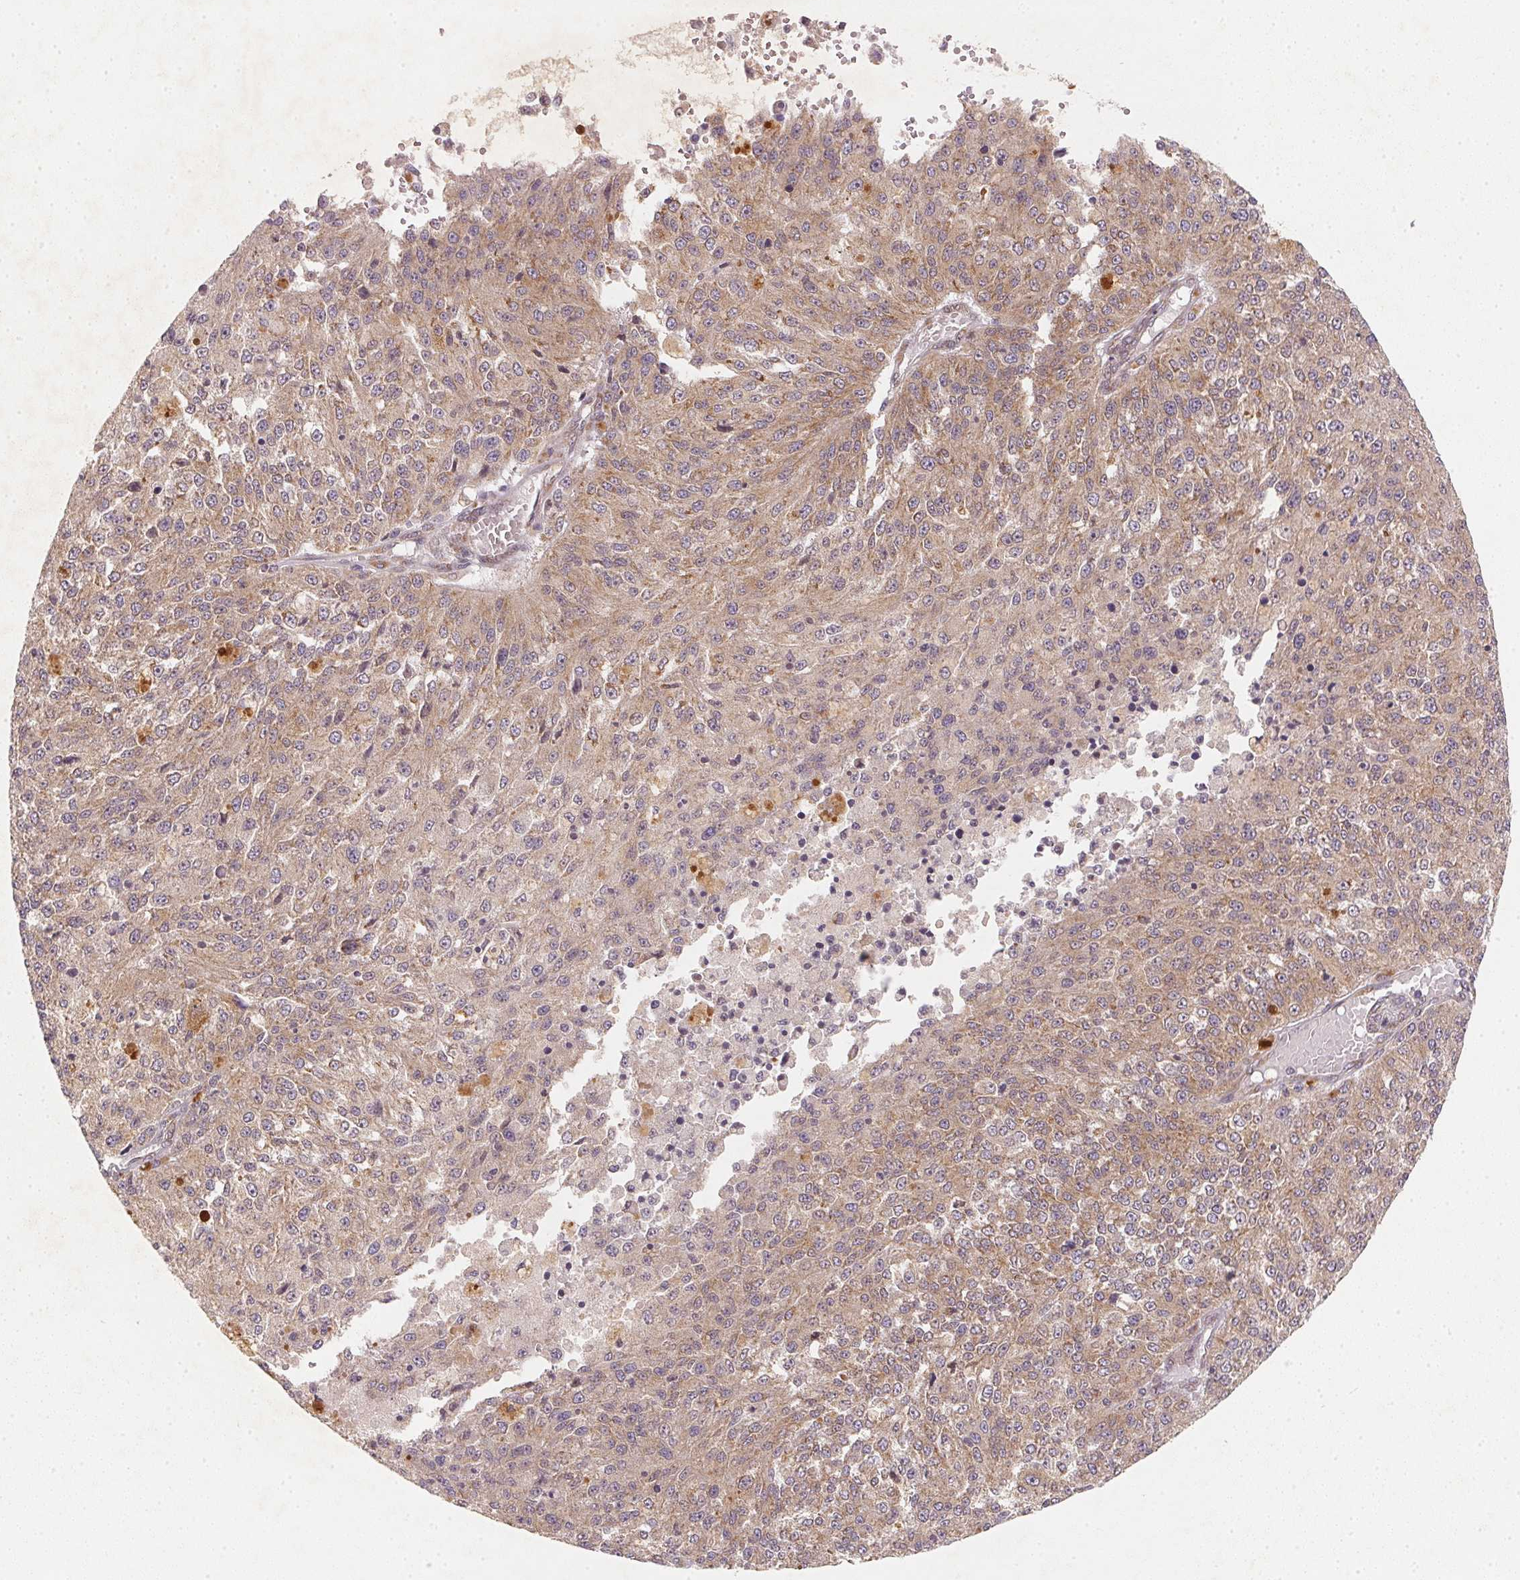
{"staining": {"intensity": "weak", "quantity": ">75%", "location": "cytoplasmic/membranous"}, "tissue": "melanoma", "cell_type": "Tumor cells", "image_type": "cancer", "snomed": [{"axis": "morphology", "description": "Malignant melanoma, Metastatic site"}, {"axis": "topography", "description": "Lymph node"}], "caption": "A high-resolution image shows IHC staining of malignant melanoma (metastatic site), which shows weak cytoplasmic/membranous positivity in about >75% of tumor cells. The staining was performed using DAB to visualize the protein expression in brown, while the nuclei were stained in blue with hematoxylin (Magnification: 20x).", "gene": "EI24", "patient": {"sex": "female", "age": 64}}